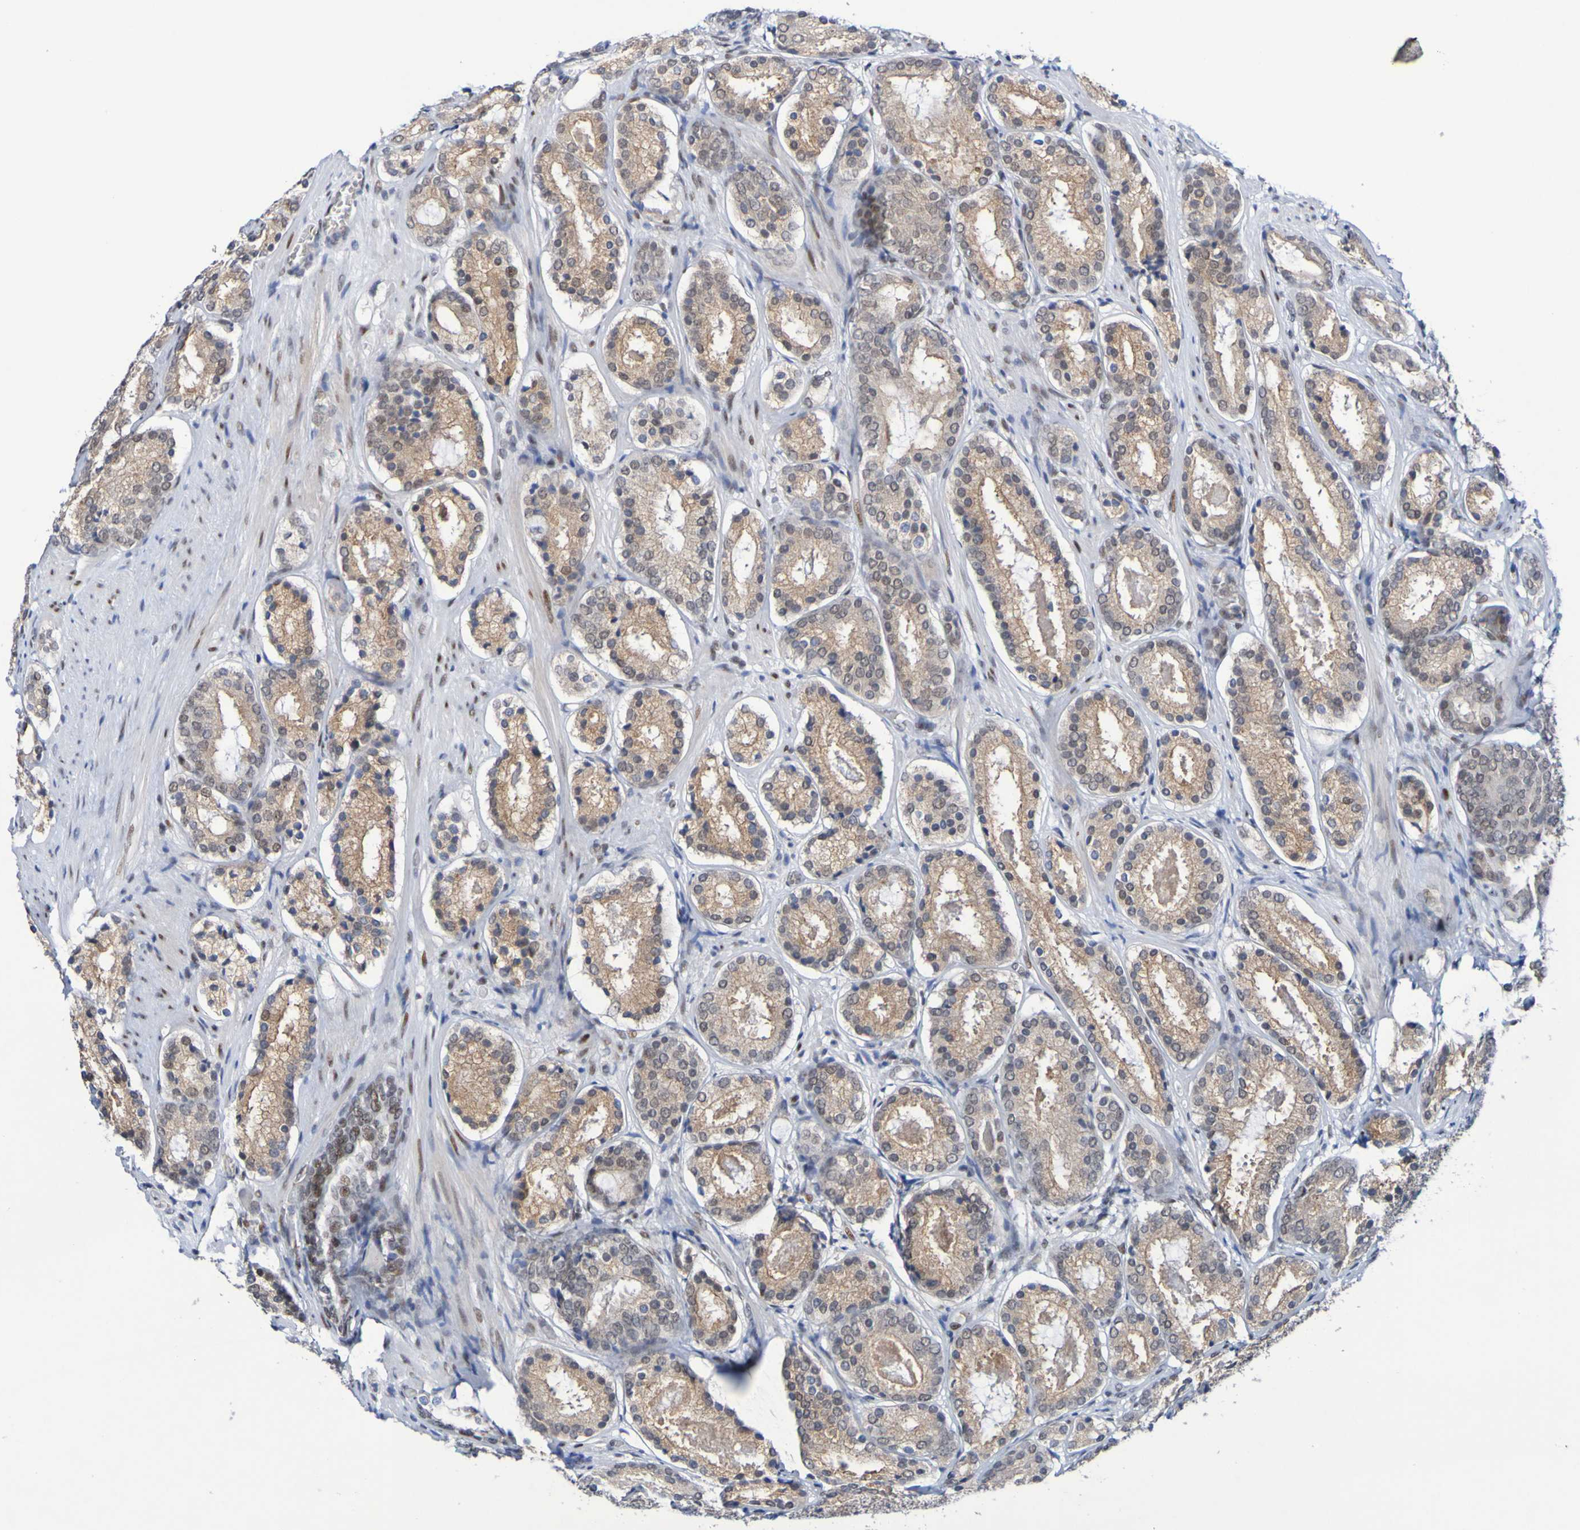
{"staining": {"intensity": "moderate", "quantity": "25%-75%", "location": "cytoplasmic/membranous,nuclear"}, "tissue": "prostate cancer", "cell_type": "Tumor cells", "image_type": "cancer", "snomed": [{"axis": "morphology", "description": "Adenocarcinoma, Low grade"}, {"axis": "topography", "description": "Prostate"}], "caption": "Brown immunohistochemical staining in human prostate cancer displays moderate cytoplasmic/membranous and nuclear staining in about 25%-75% of tumor cells.", "gene": "PCGF1", "patient": {"sex": "male", "age": 69}}